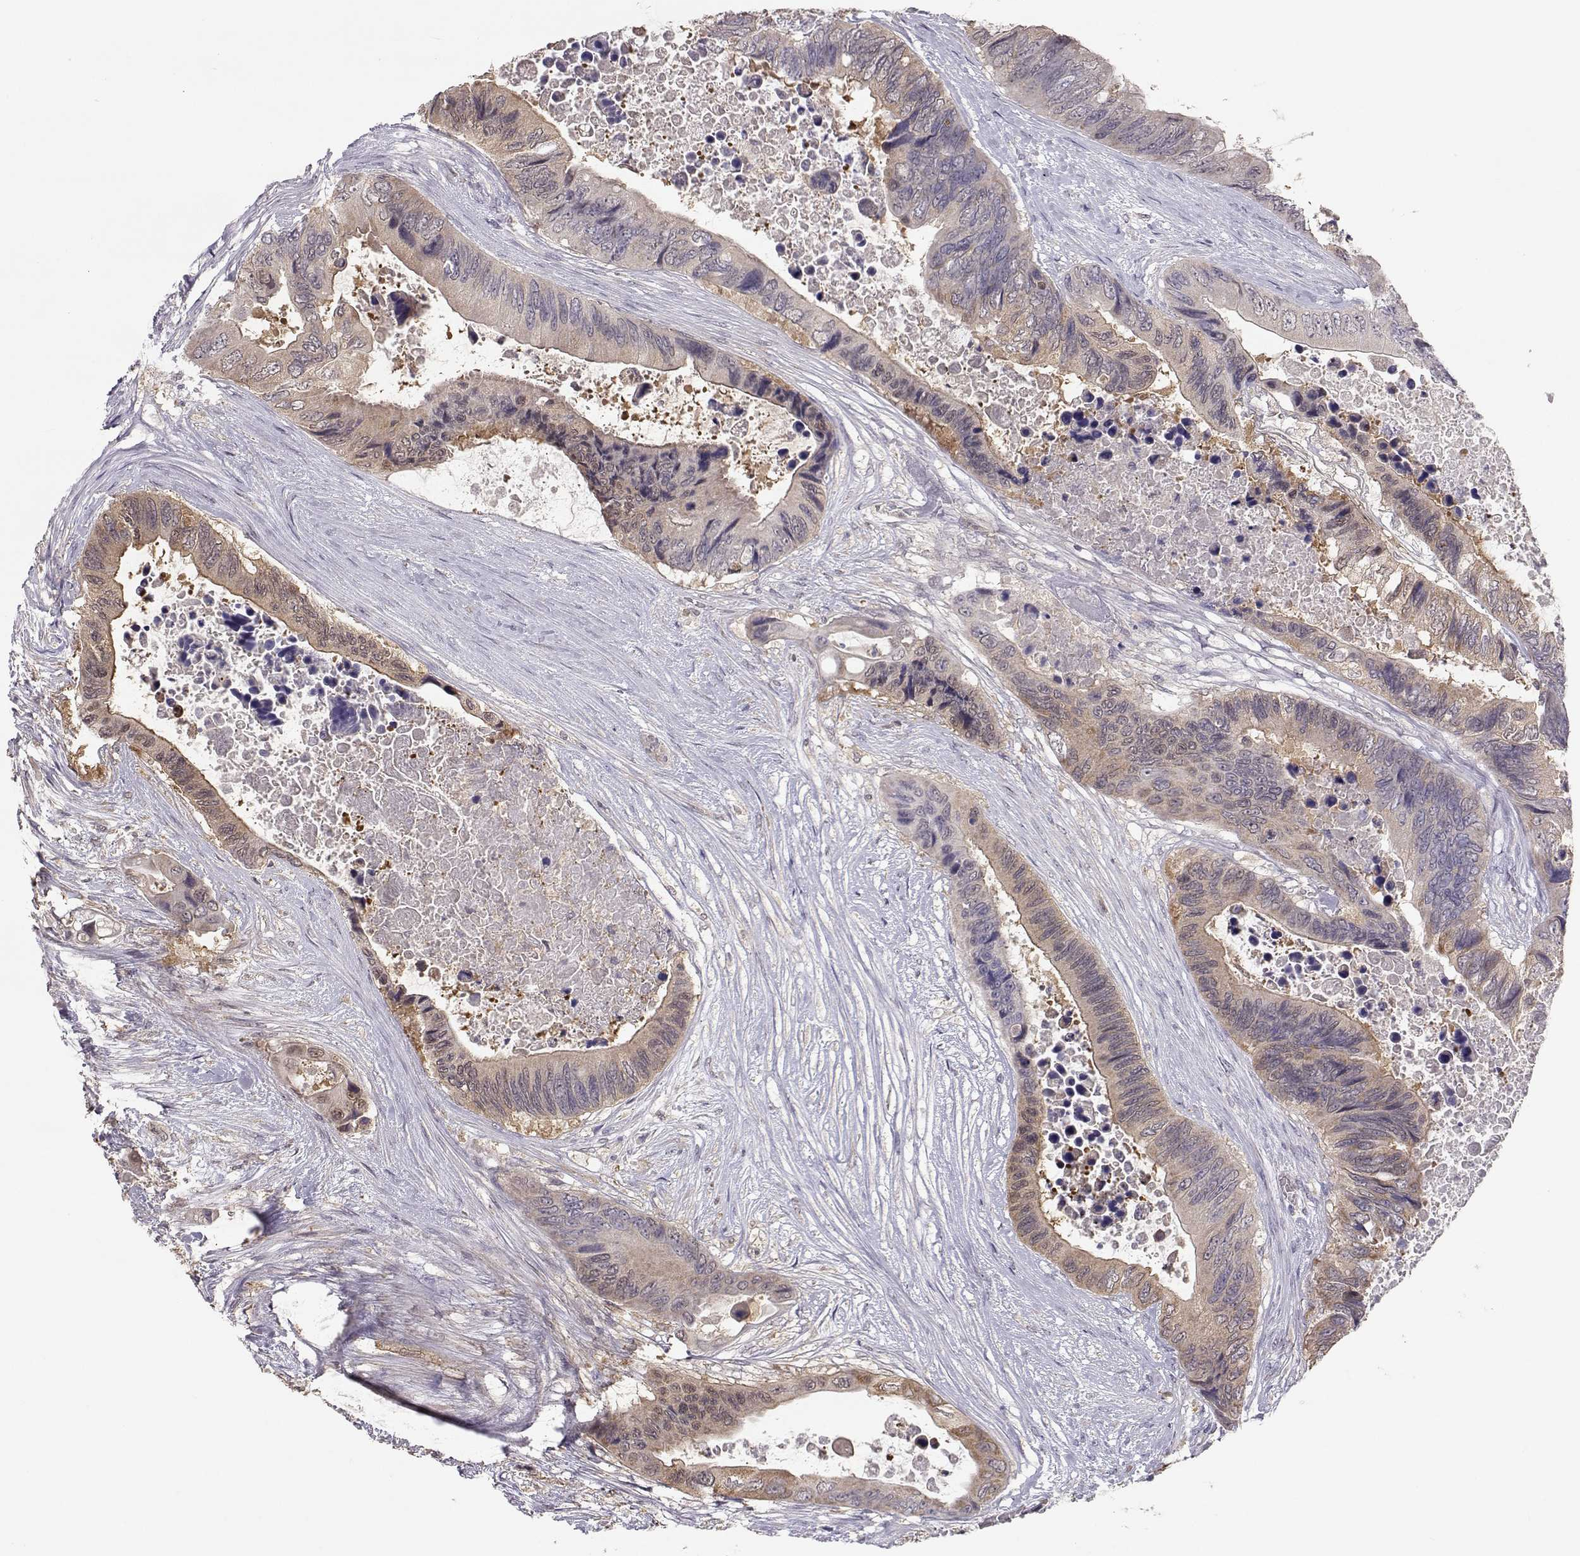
{"staining": {"intensity": "weak", "quantity": ">75%", "location": "cytoplasmic/membranous"}, "tissue": "colorectal cancer", "cell_type": "Tumor cells", "image_type": "cancer", "snomed": [{"axis": "morphology", "description": "Adenocarcinoma, NOS"}, {"axis": "topography", "description": "Rectum"}], "caption": "Brown immunohistochemical staining in human colorectal cancer (adenocarcinoma) shows weak cytoplasmic/membranous staining in approximately >75% of tumor cells.", "gene": "NCAM2", "patient": {"sex": "male", "age": 63}}